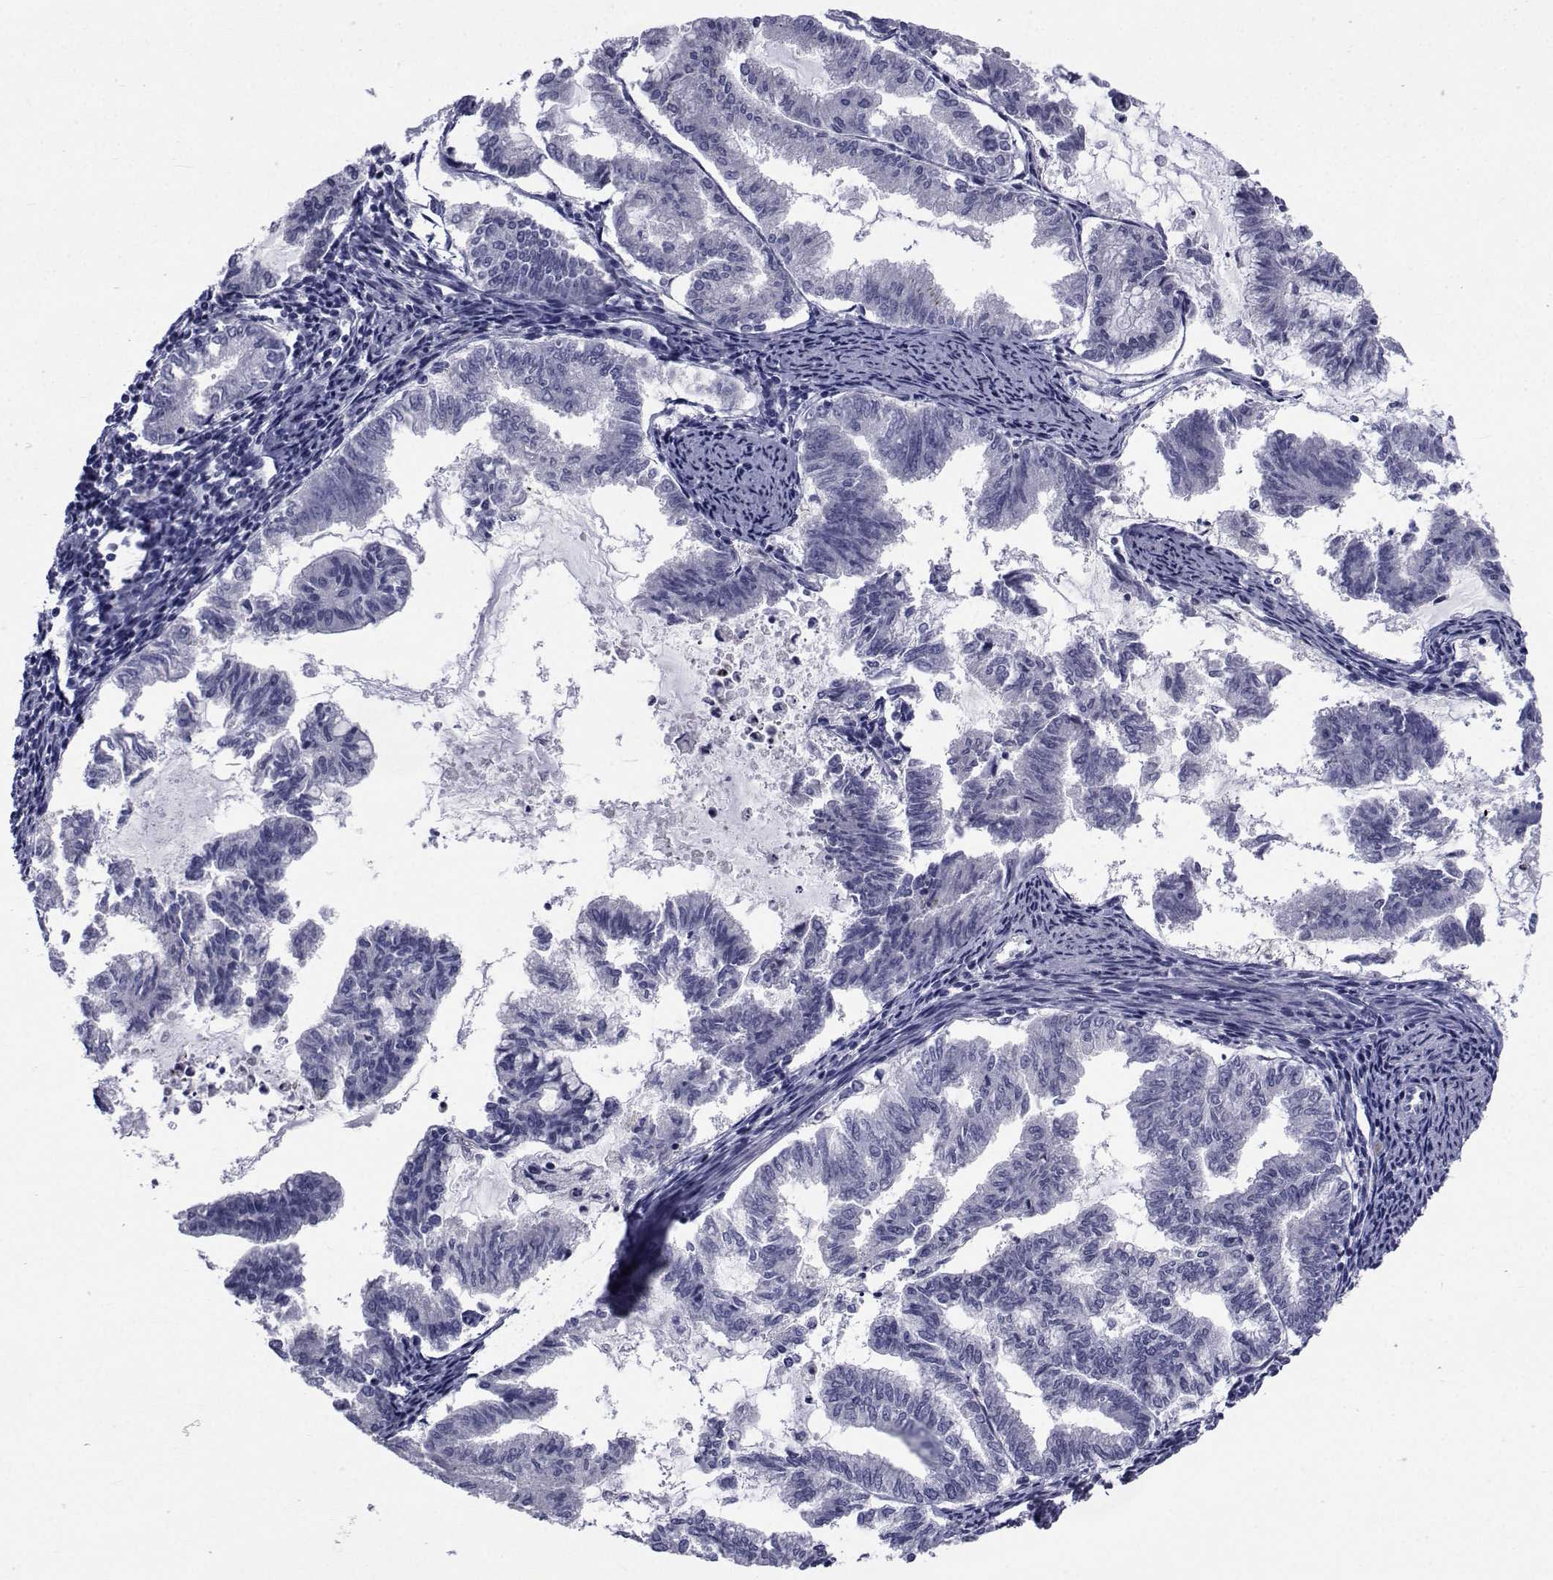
{"staining": {"intensity": "negative", "quantity": "none", "location": "none"}, "tissue": "endometrial cancer", "cell_type": "Tumor cells", "image_type": "cancer", "snomed": [{"axis": "morphology", "description": "Adenocarcinoma, NOS"}, {"axis": "topography", "description": "Endometrium"}], "caption": "The photomicrograph demonstrates no staining of tumor cells in adenocarcinoma (endometrial). (IHC, brightfield microscopy, high magnification).", "gene": "SEMA5B", "patient": {"sex": "female", "age": 79}}